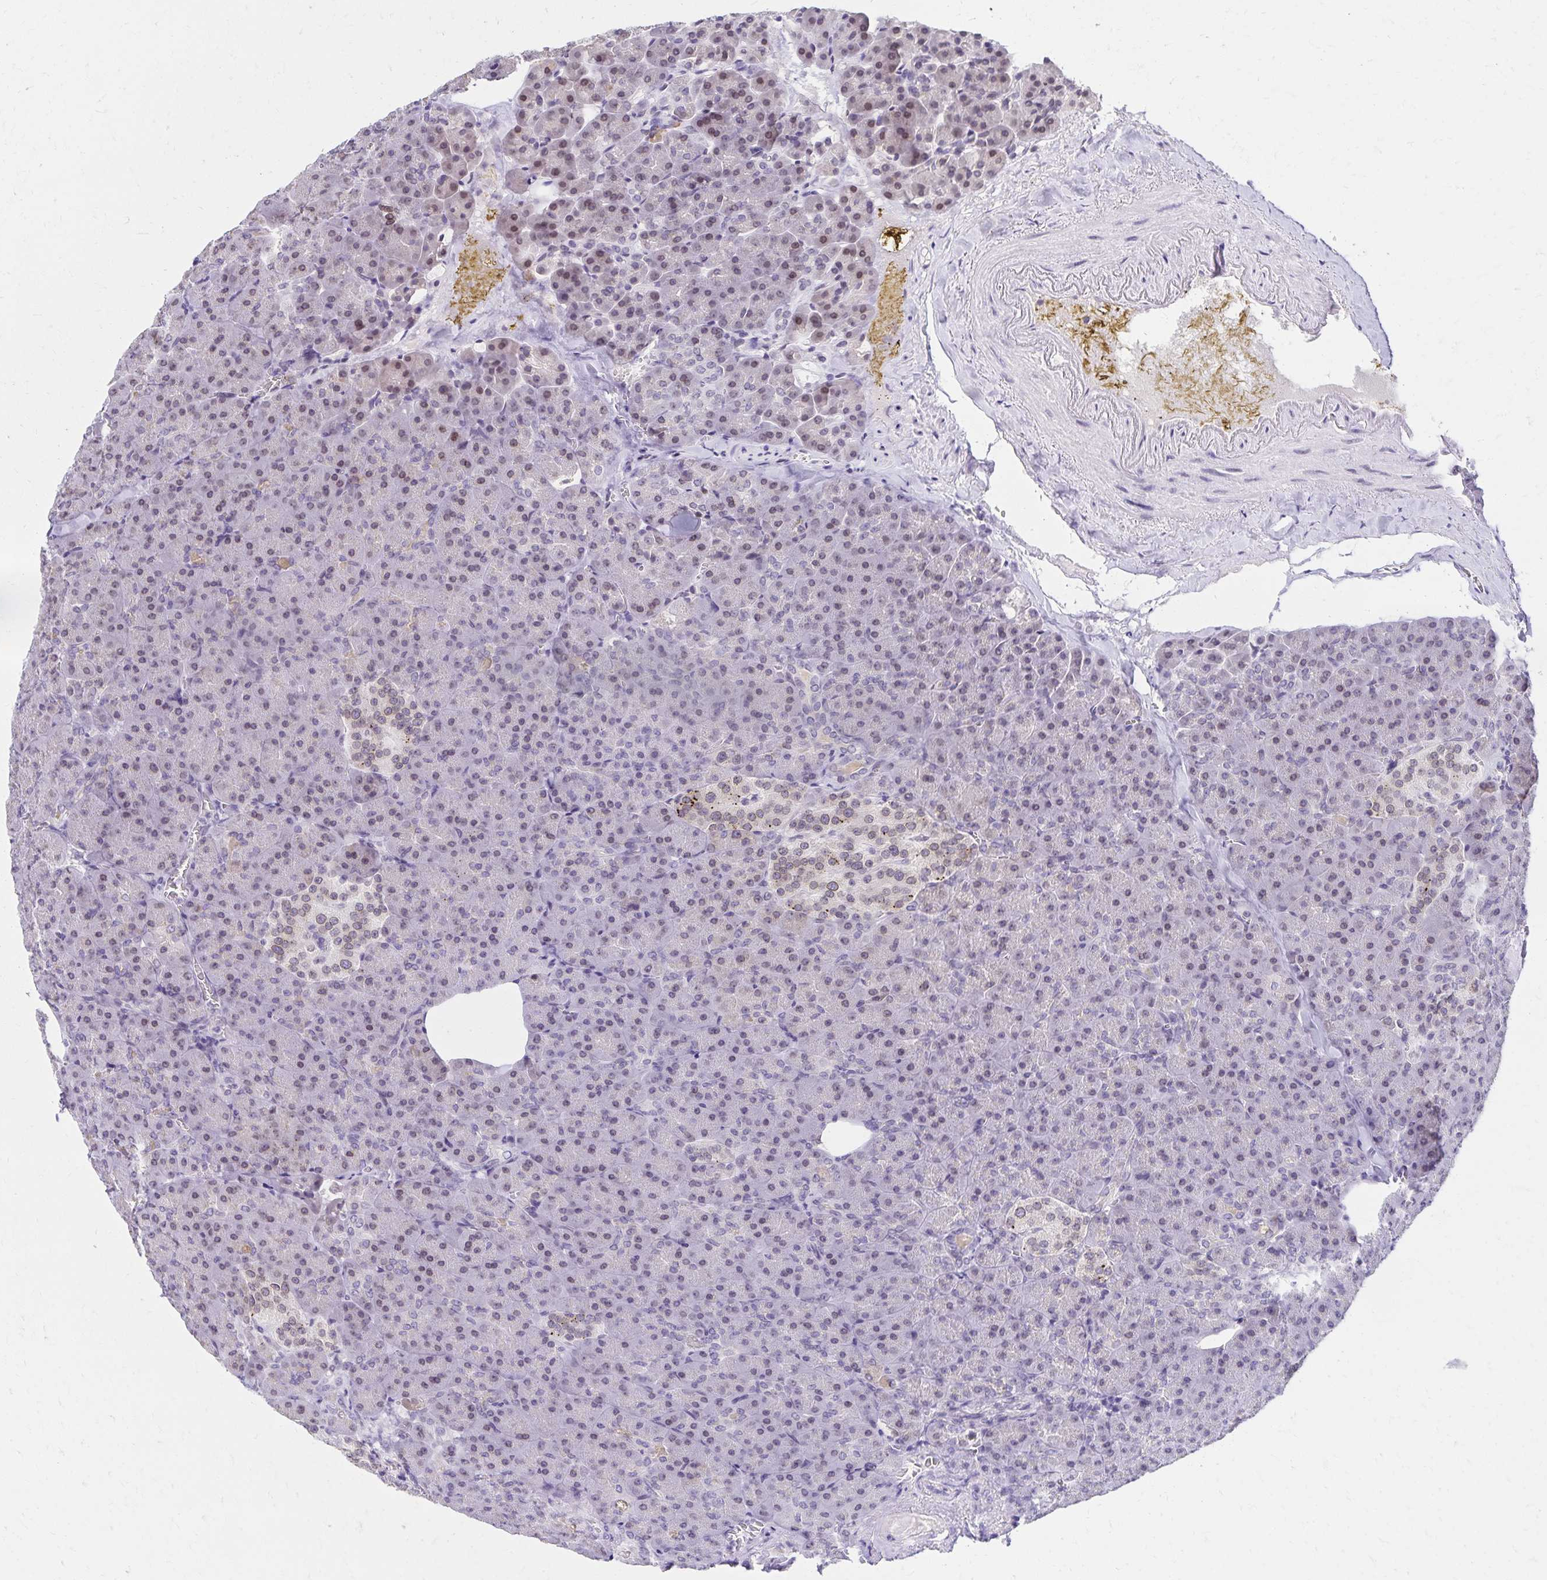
{"staining": {"intensity": "weak", "quantity": "<25%", "location": "nuclear"}, "tissue": "pancreas", "cell_type": "Exocrine glandular cells", "image_type": "normal", "snomed": [{"axis": "morphology", "description": "Normal tissue, NOS"}, {"axis": "topography", "description": "Pancreas"}], "caption": "Immunohistochemistry histopathology image of normal human pancreas stained for a protein (brown), which displays no positivity in exocrine glandular cells. (DAB (3,3'-diaminobenzidine) immunohistochemistry with hematoxylin counter stain).", "gene": "FAM166C", "patient": {"sex": "female", "age": 74}}